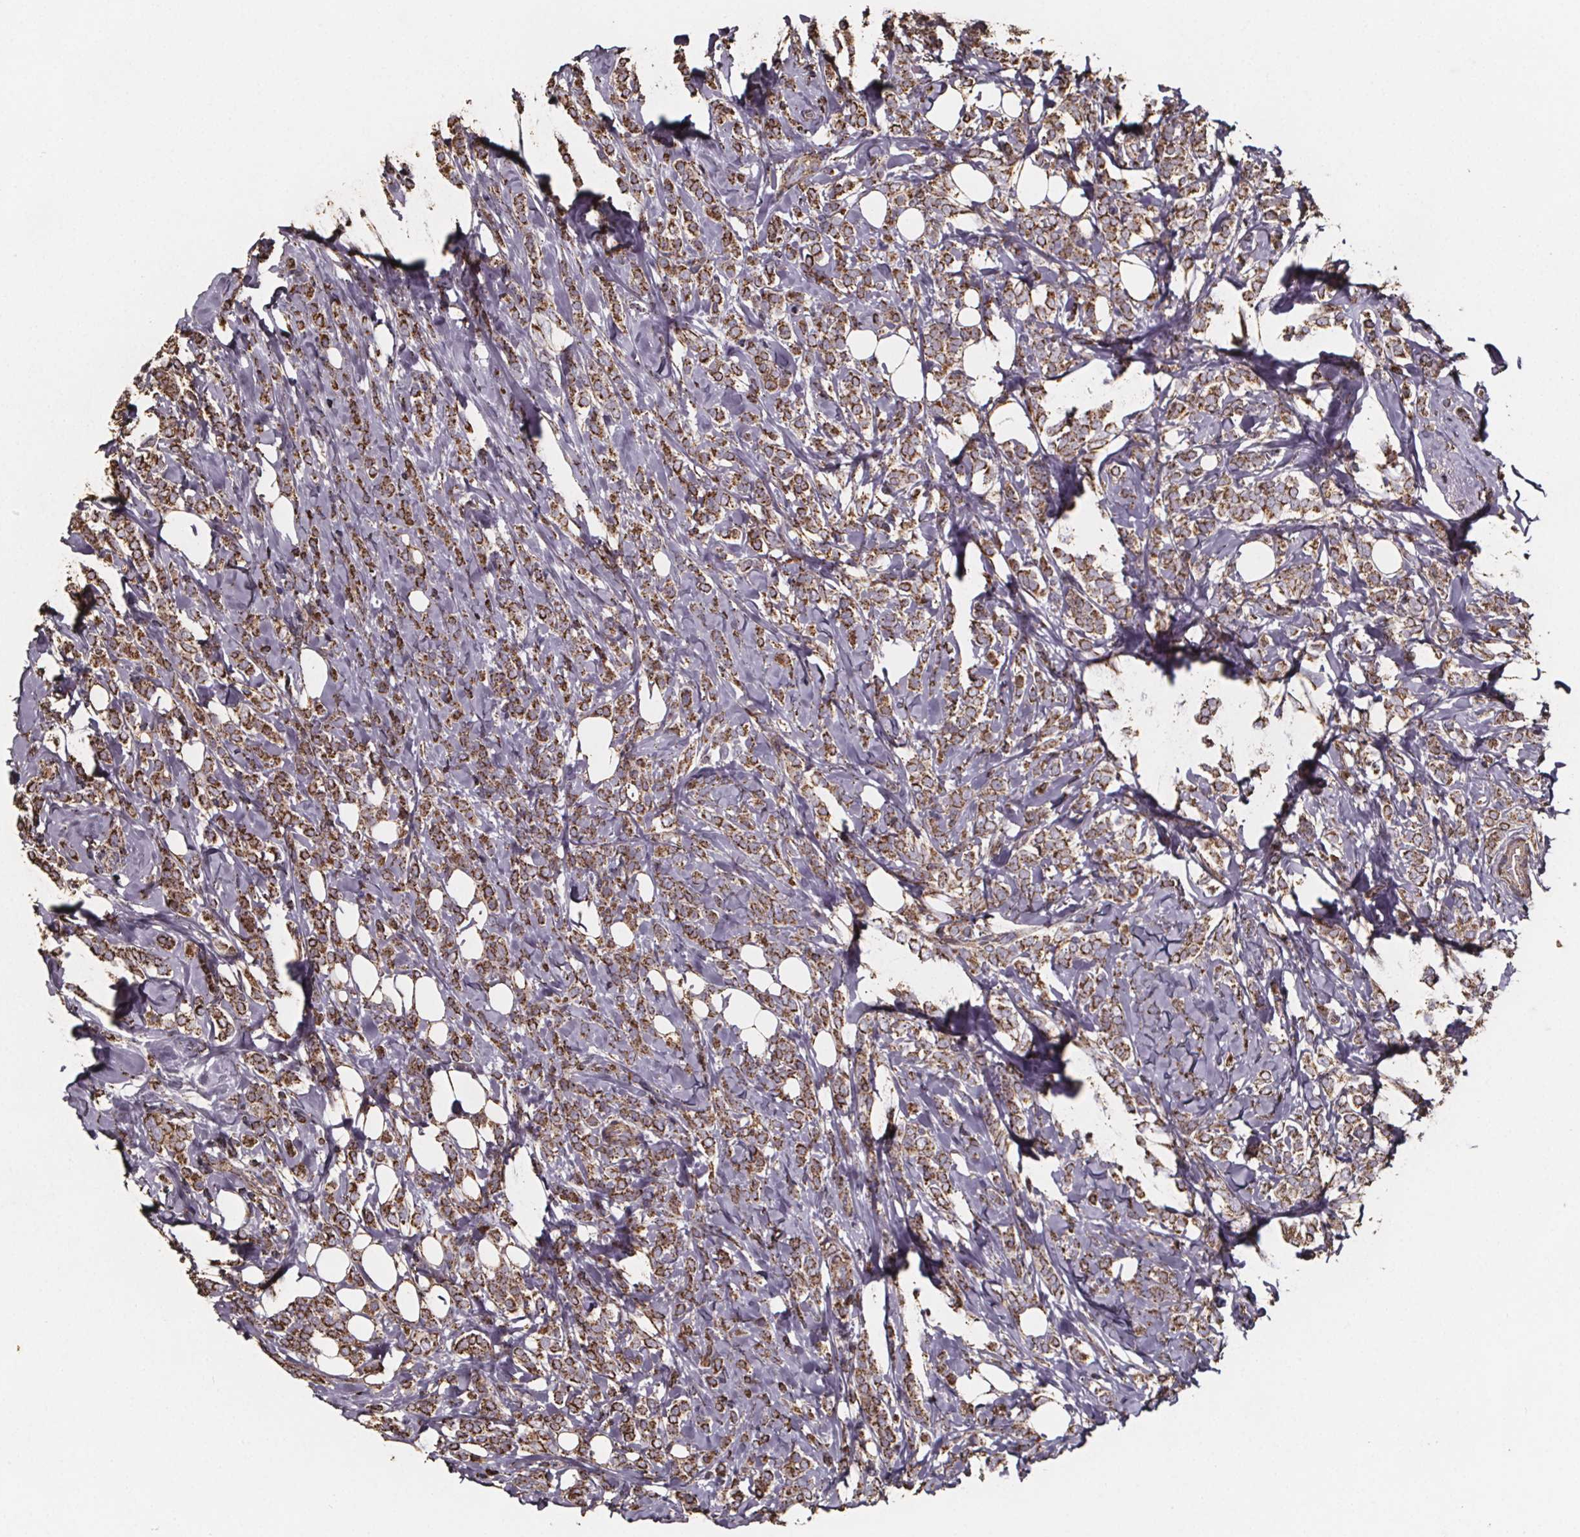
{"staining": {"intensity": "moderate", "quantity": ">75%", "location": "cytoplasmic/membranous"}, "tissue": "breast cancer", "cell_type": "Tumor cells", "image_type": "cancer", "snomed": [{"axis": "morphology", "description": "Lobular carcinoma"}, {"axis": "topography", "description": "Breast"}], "caption": "Immunohistochemistry (IHC) of human breast cancer (lobular carcinoma) displays medium levels of moderate cytoplasmic/membranous positivity in approximately >75% of tumor cells.", "gene": "SLC35D2", "patient": {"sex": "female", "age": 49}}